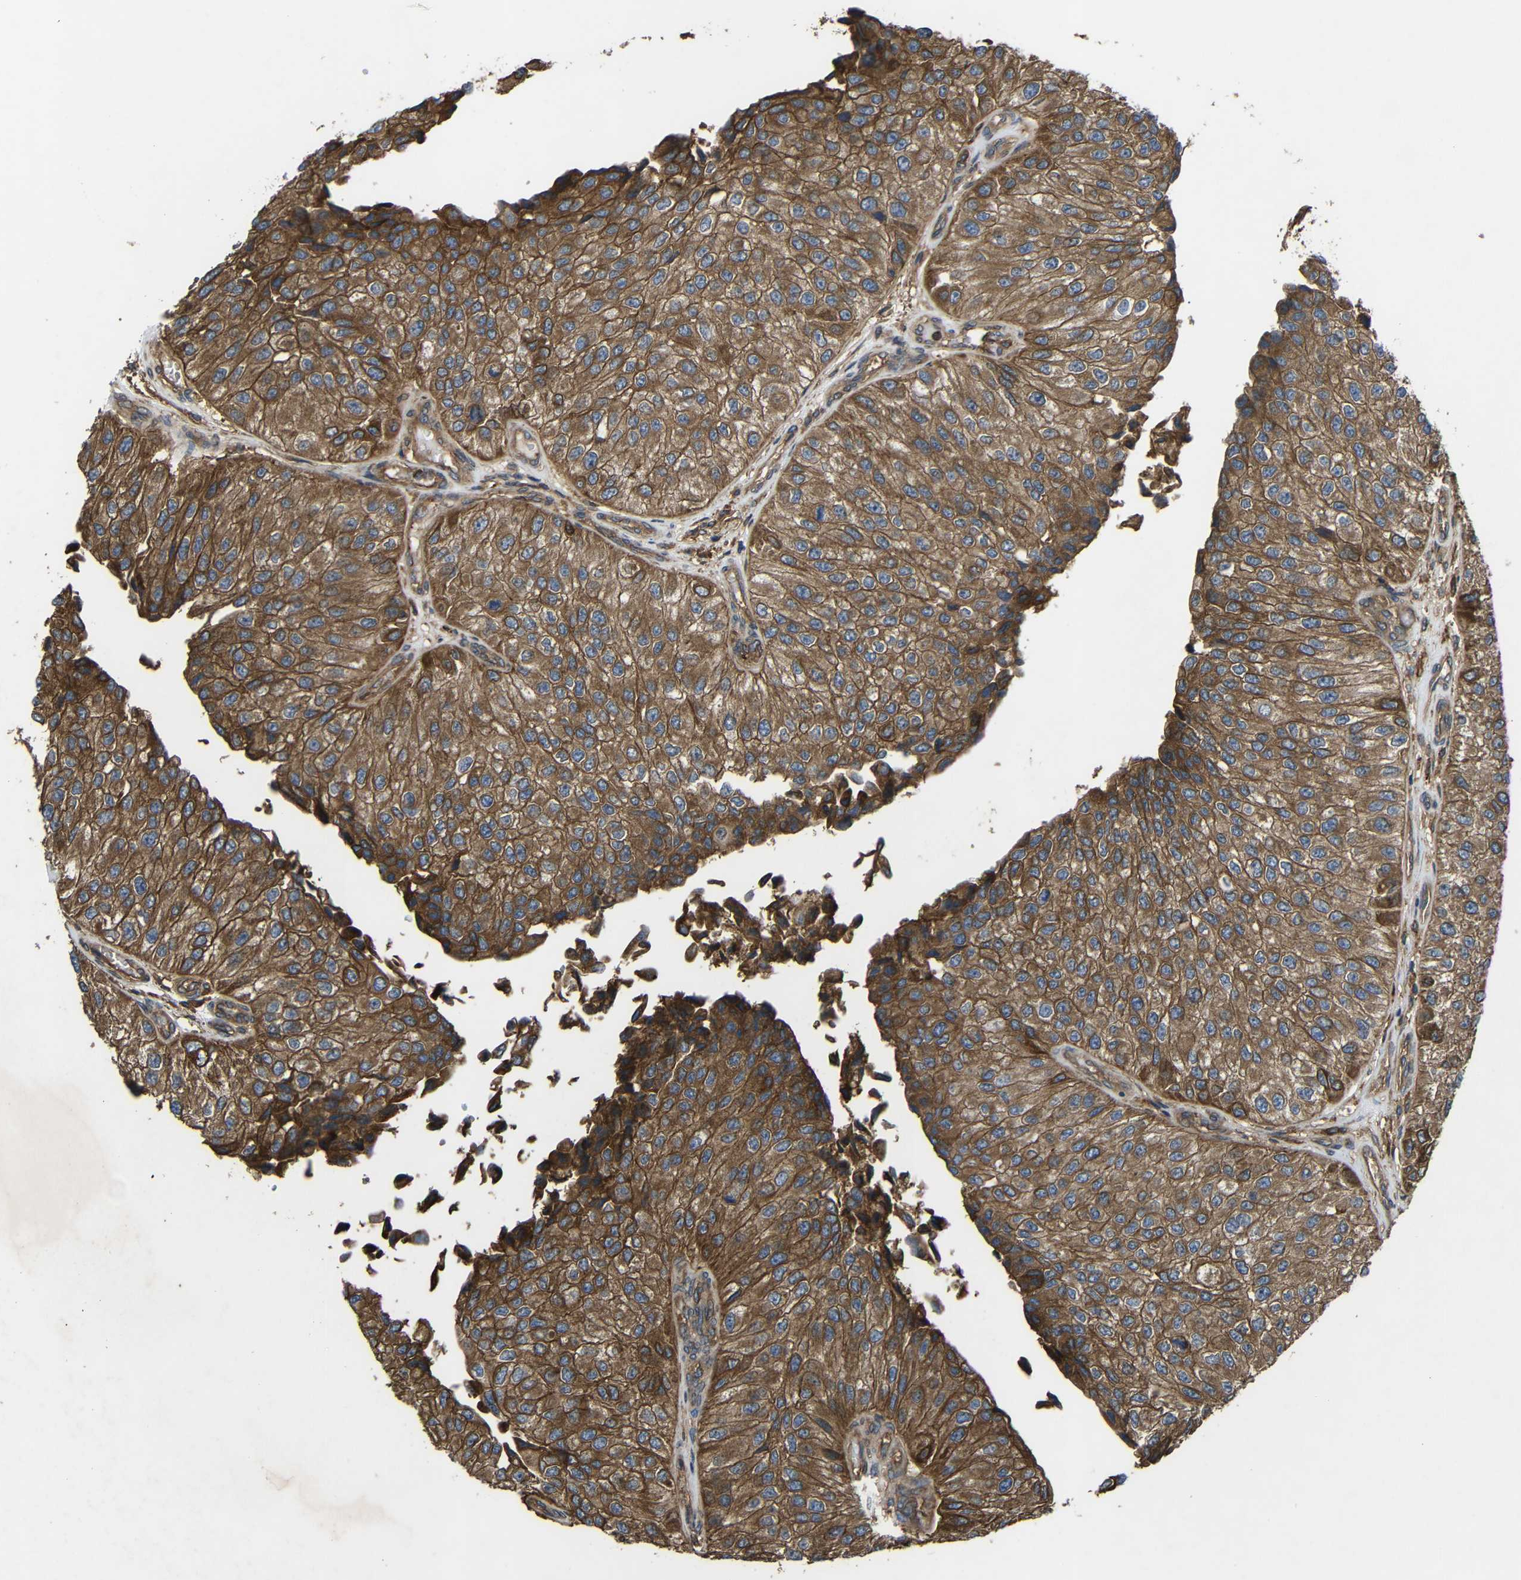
{"staining": {"intensity": "moderate", "quantity": ">75%", "location": "cytoplasmic/membranous"}, "tissue": "urothelial cancer", "cell_type": "Tumor cells", "image_type": "cancer", "snomed": [{"axis": "morphology", "description": "Urothelial carcinoma, High grade"}, {"axis": "topography", "description": "Kidney"}, {"axis": "topography", "description": "Urinary bladder"}], "caption": "This is a histology image of immunohistochemistry (IHC) staining of urothelial cancer, which shows moderate positivity in the cytoplasmic/membranous of tumor cells.", "gene": "TREM2", "patient": {"sex": "male", "age": 77}}